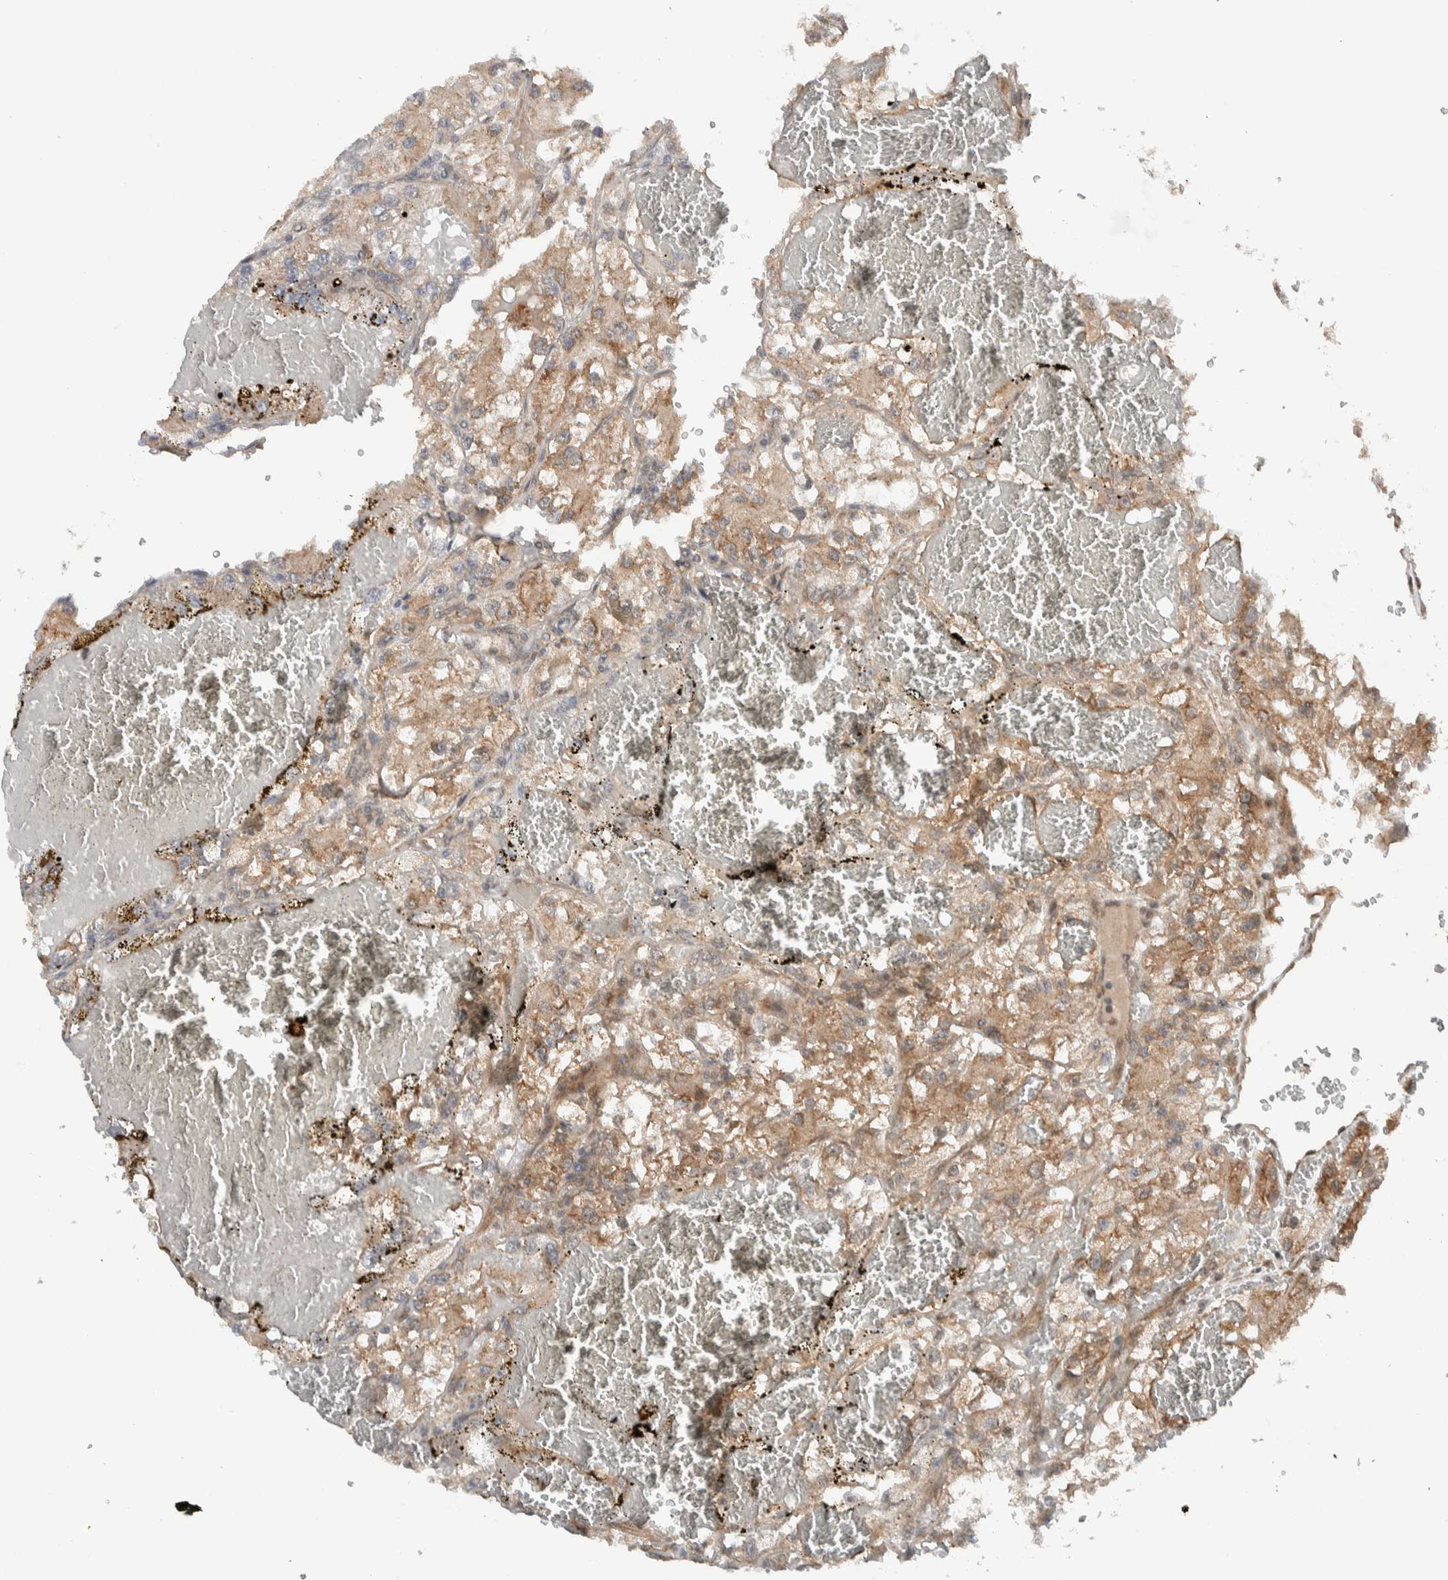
{"staining": {"intensity": "moderate", "quantity": "25%-75%", "location": "cytoplasmic/membranous"}, "tissue": "renal cancer", "cell_type": "Tumor cells", "image_type": "cancer", "snomed": [{"axis": "morphology", "description": "Adenocarcinoma, NOS"}, {"axis": "topography", "description": "Kidney"}], "caption": "Immunohistochemistry (IHC) of renal cancer (adenocarcinoma) displays medium levels of moderate cytoplasmic/membranous positivity in approximately 25%-75% of tumor cells. Nuclei are stained in blue.", "gene": "KLHL6", "patient": {"sex": "female", "age": 57}}